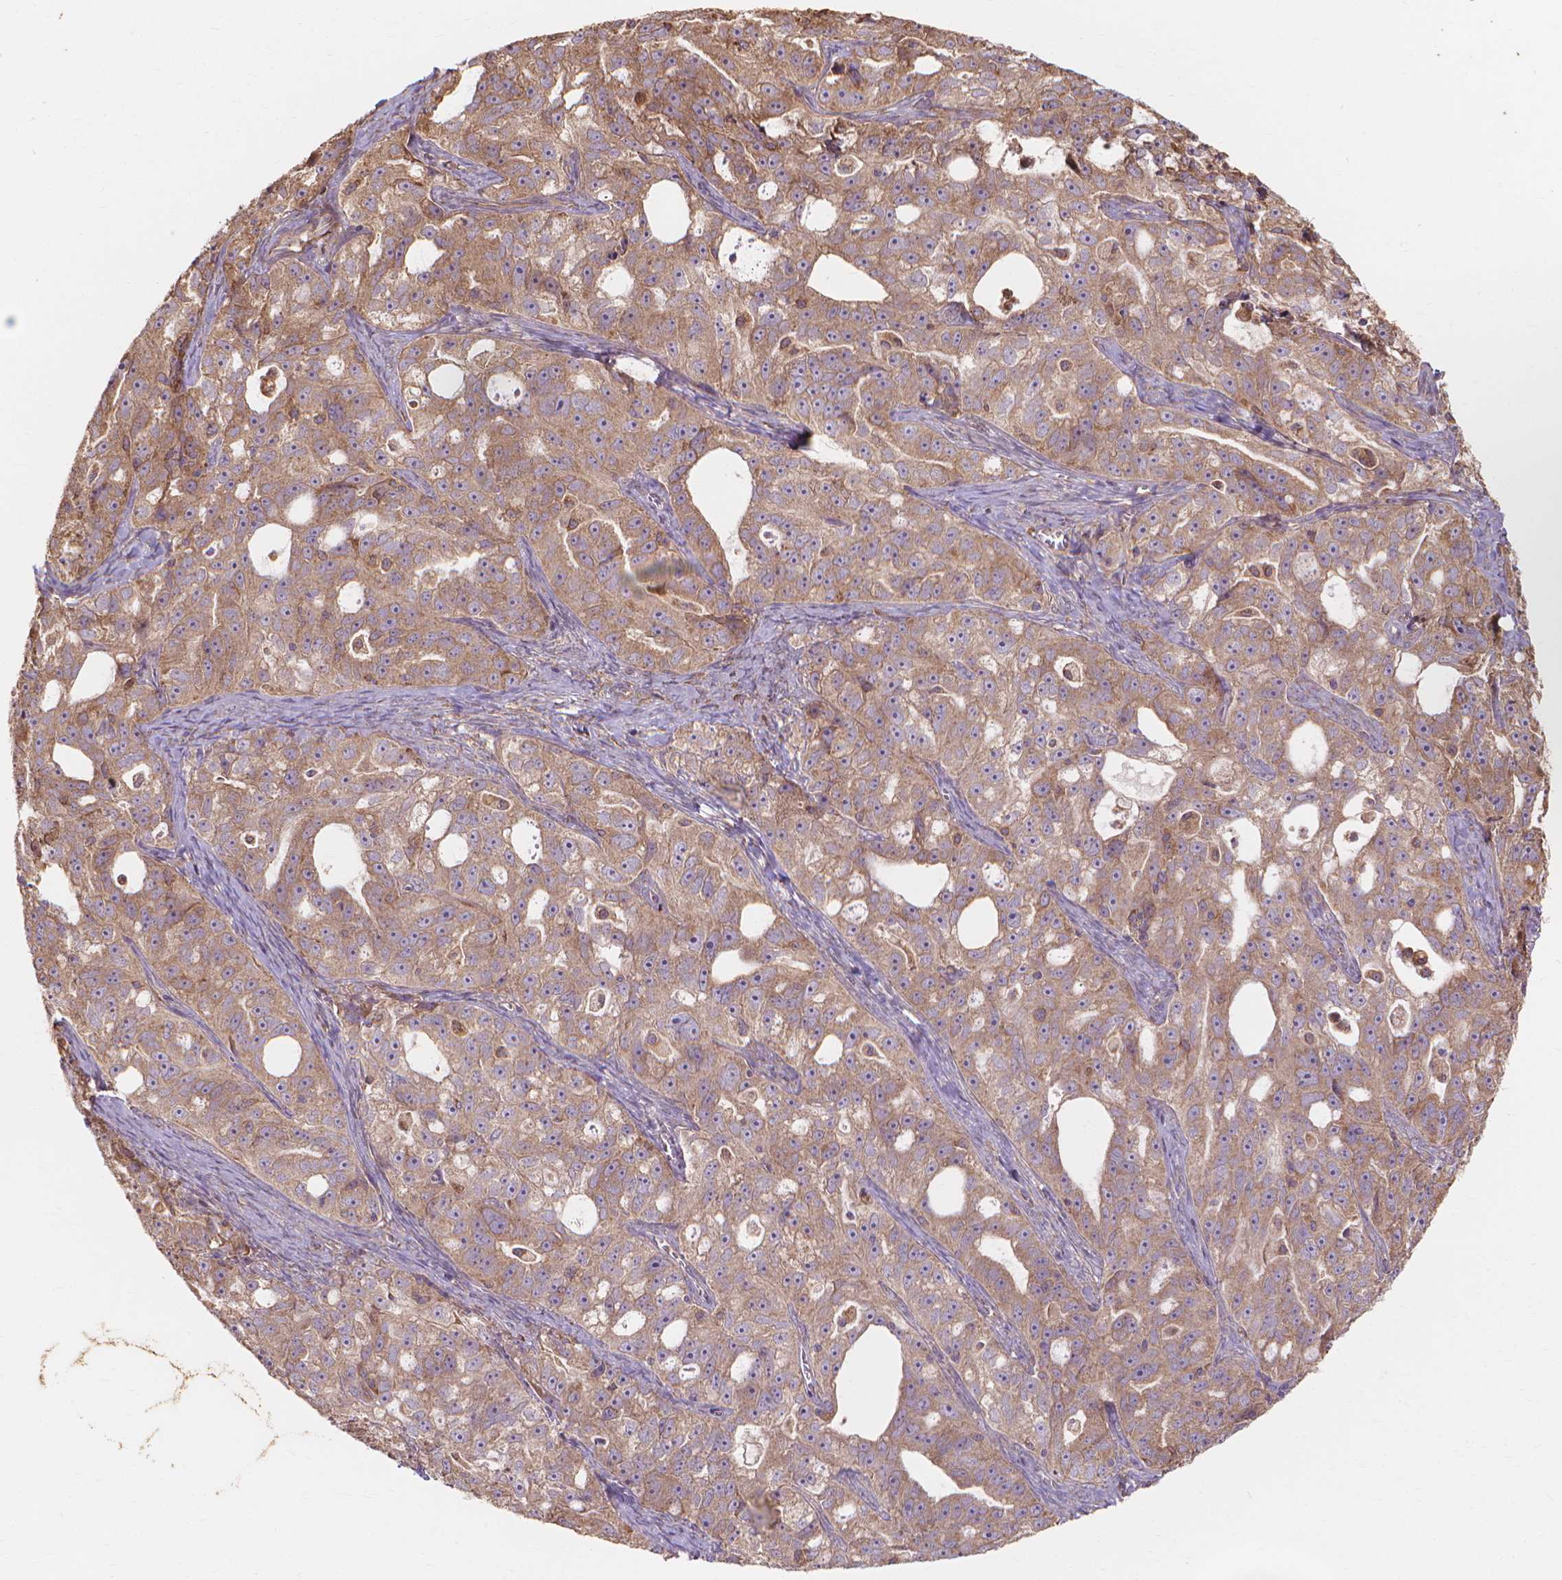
{"staining": {"intensity": "moderate", "quantity": ">75%", "location": "cytoplasmic/membranous"}, "tissue": "ovarian cancer", "cell_type": "Tumor cells", "image_type": "cancer", "snomed": [{"axis": "morphology", "description": "Cystadenocarcinoma, serous, NOS"}, {"axis": "topography", "description": "Ovary"}], "caption": "High-magnification brightfield microscopy of ovarian cancer (serous cystadenocarcinoma) stained with DAB (3,3'-diaminobenzidine) (brown) and counterstained with hematoxylin (blue). tumor cells exhibit moderate cytoplasmic/membranous expression is seen in approximately>75% of cells. (Brightfield microscopy of DAB IHC at high magnification).", "gene": "TAB2", "patient": {"sex": "female", "age": 51}}